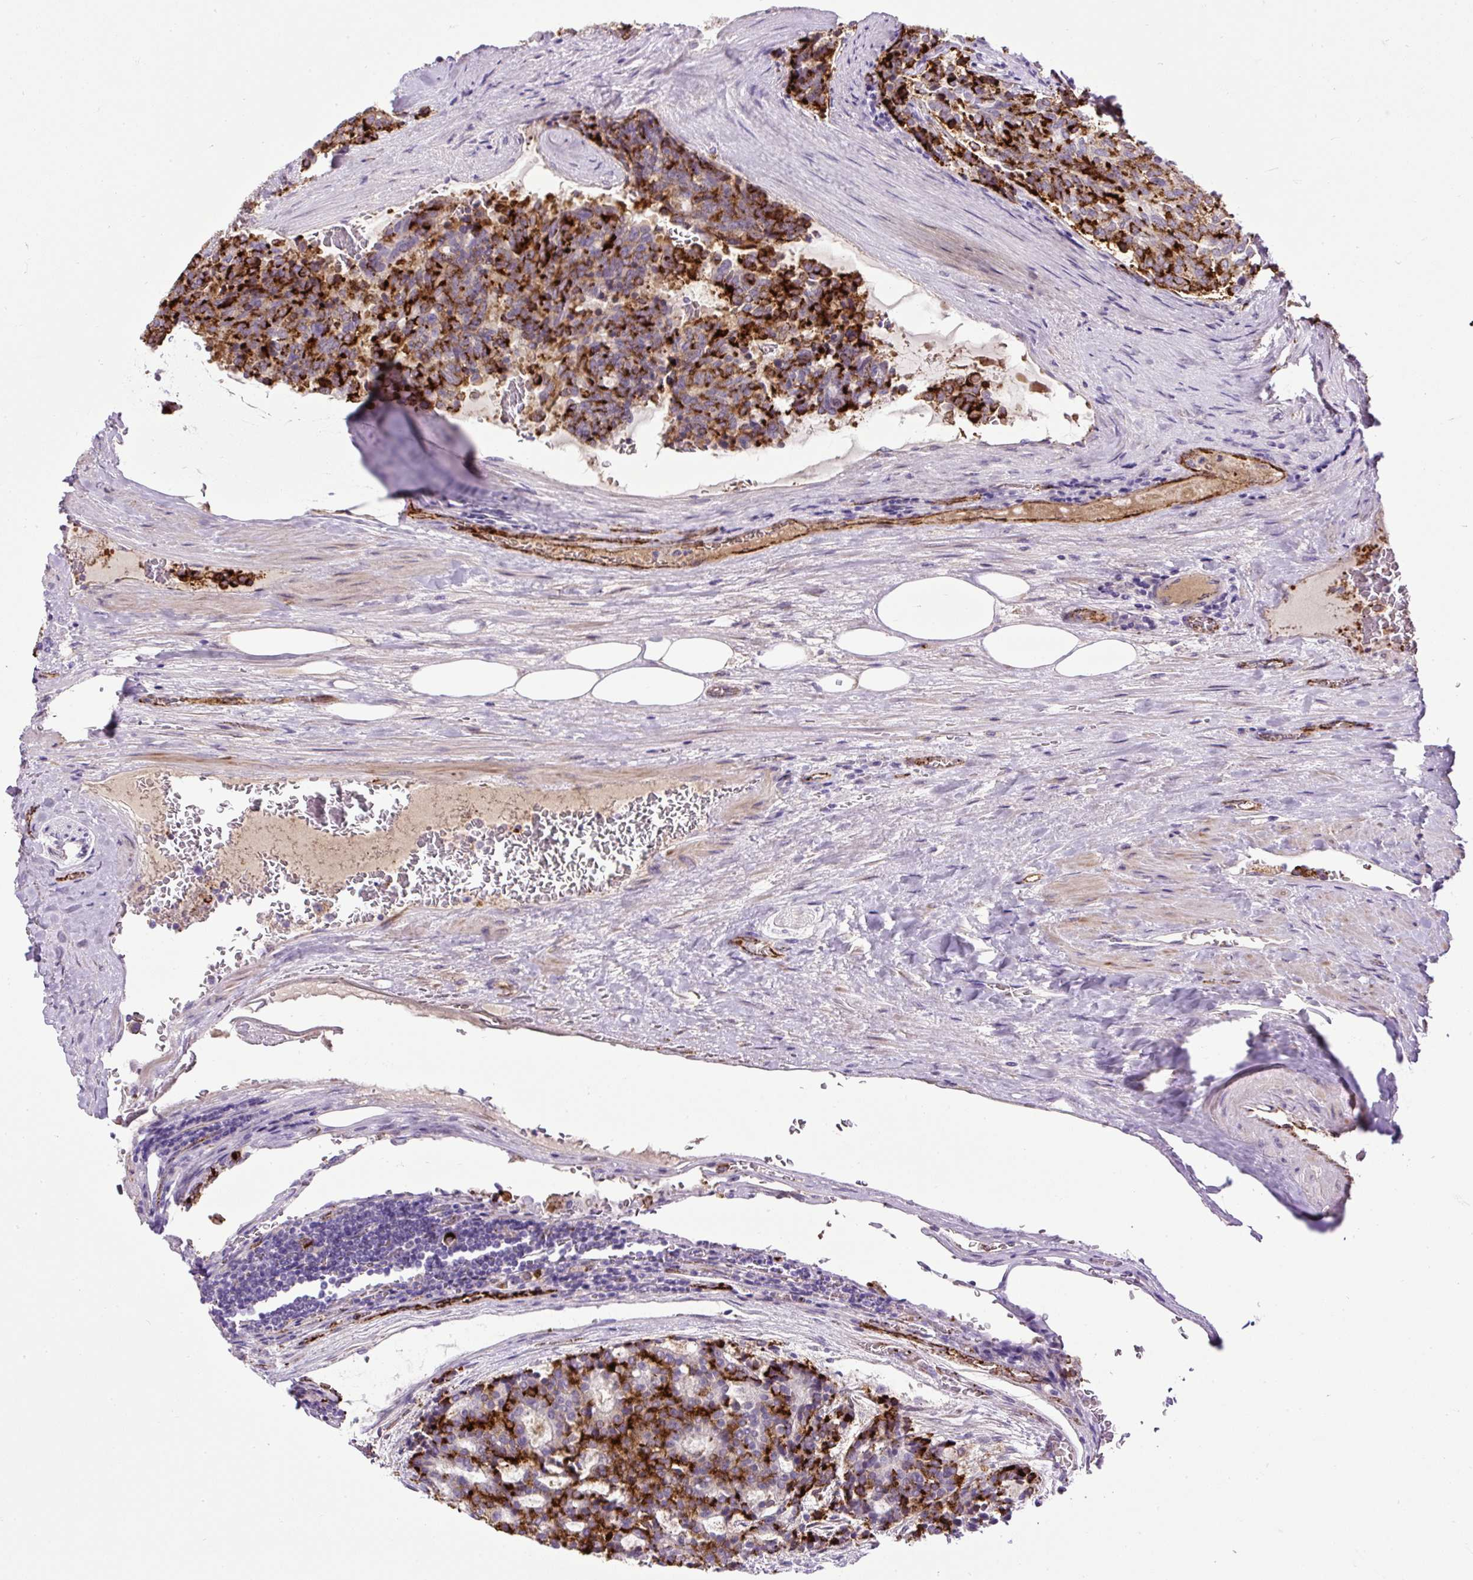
{"staining": {"intensity": "strong", "quantity": "25%-75%", "location": "cytoplasmic/membranous"}, "tissue": "carcinoid", "cell_type": "Tumor cells", "image_type": "cancer", "snomed": [{"axis": "morphology", "description": "Carcinoid, malignant, NOS"}, {"axis": "topography", "description": "Pancreas"}], "caption": "This is an image of immunohistochemistry staining of malignant carcinoid, which shows strong staining in the cytoplasmic/membranous of tumor cells.", "gene": "LEFTY2", "patient": {"sex": "female", "age": 54}}